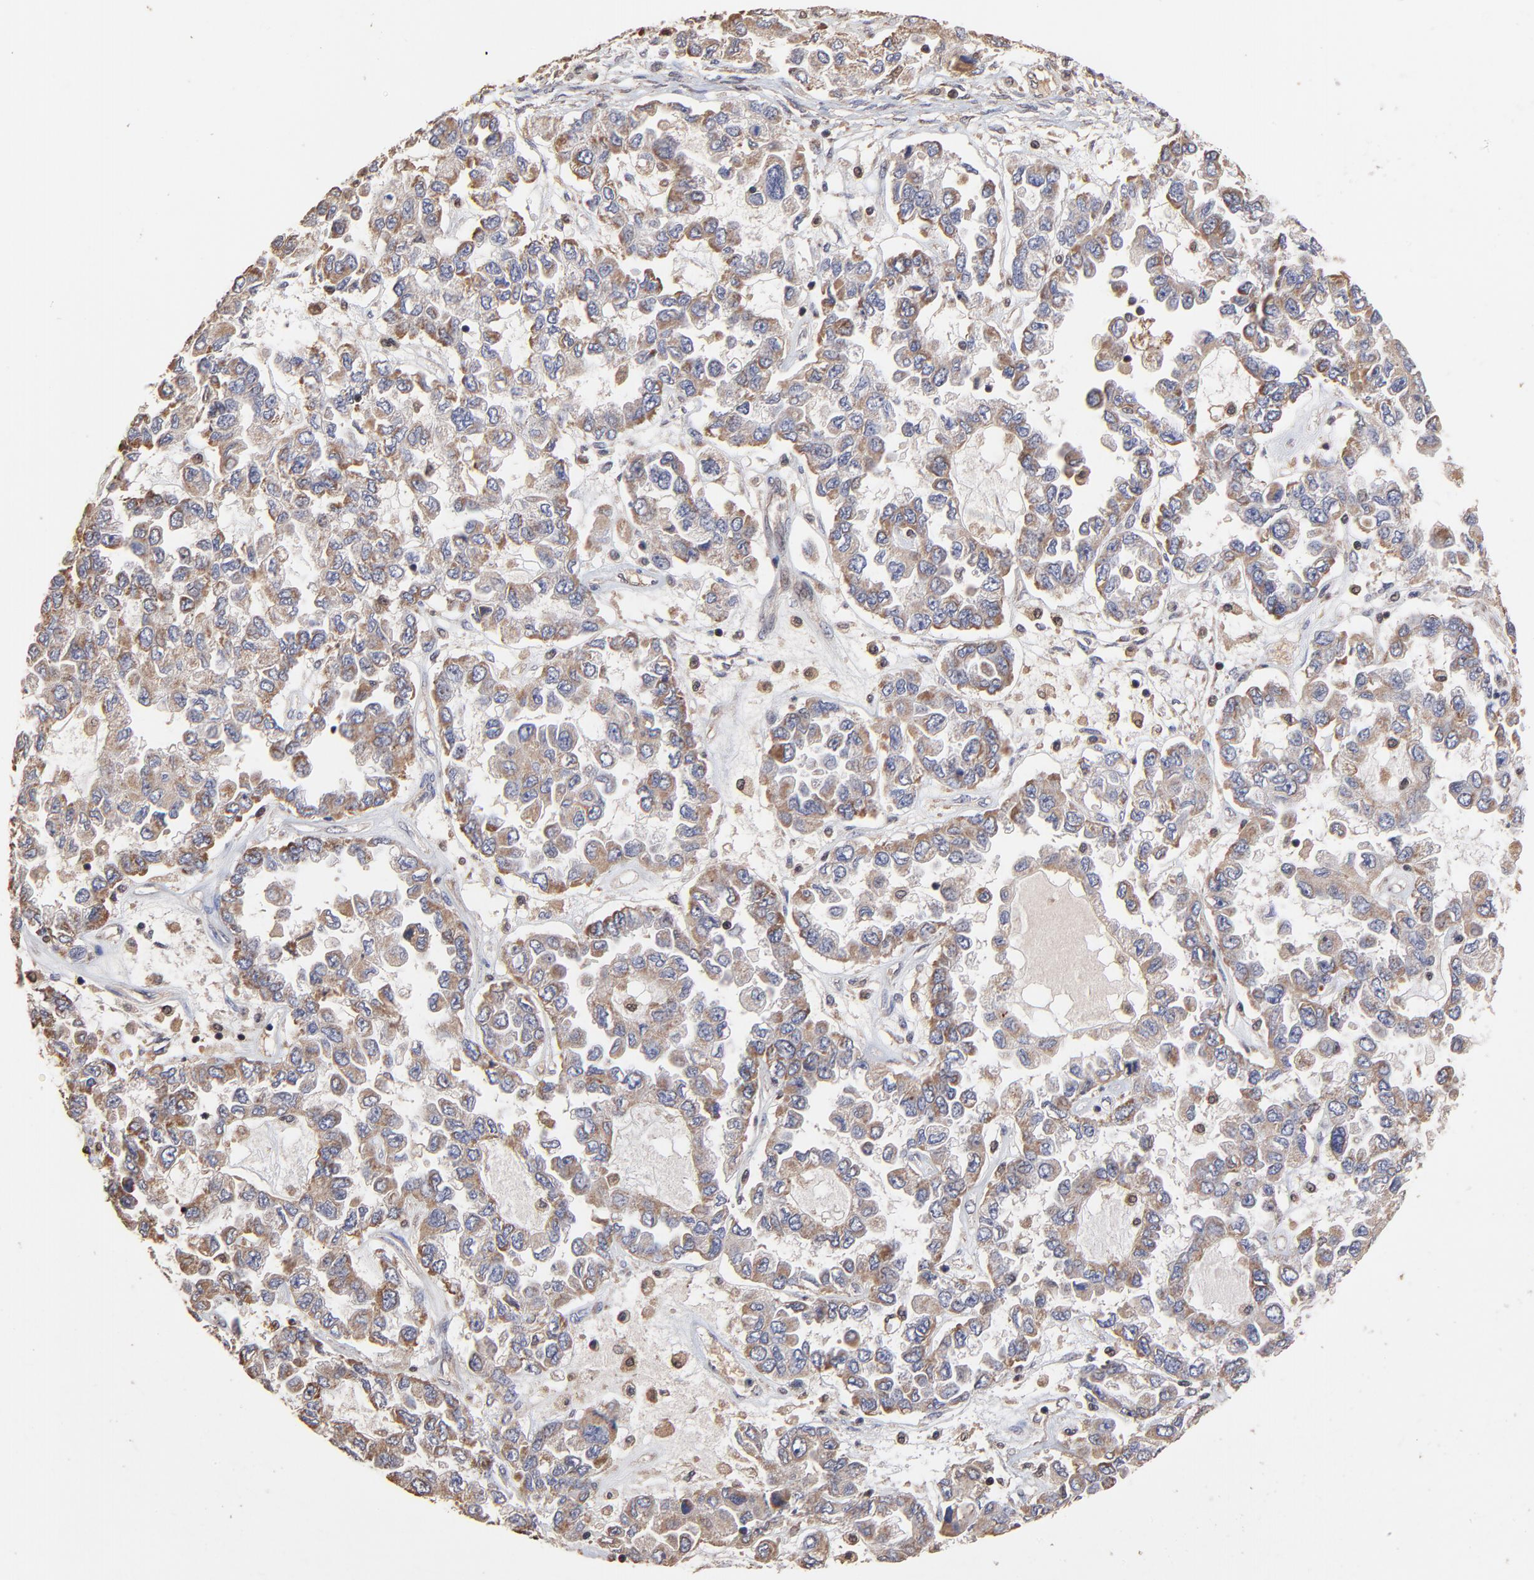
{"staining": {"intensity": "weak", "quantity": ">75%", "location": "cytoplasmic/membranous"}, "tissue": "ovarian cancer", "cell_type": "Tumor cells", "image_type": "cancer", "snomed": [{"axis": "morphology", "description": "Cystadenocarcinoma, serous, NOS"}, {"axis": "topography", "description": "Ovary"}], "caption": "Ovarian cancer (serous cystadenocarcinoma) was stained to show a protein in brown. There is low levels of weak cytoplasmic/membranous positivity in approximately >75% of tumor cells.", "gene": "CASP1", "patient": {"sex": "female", "age": 84}}